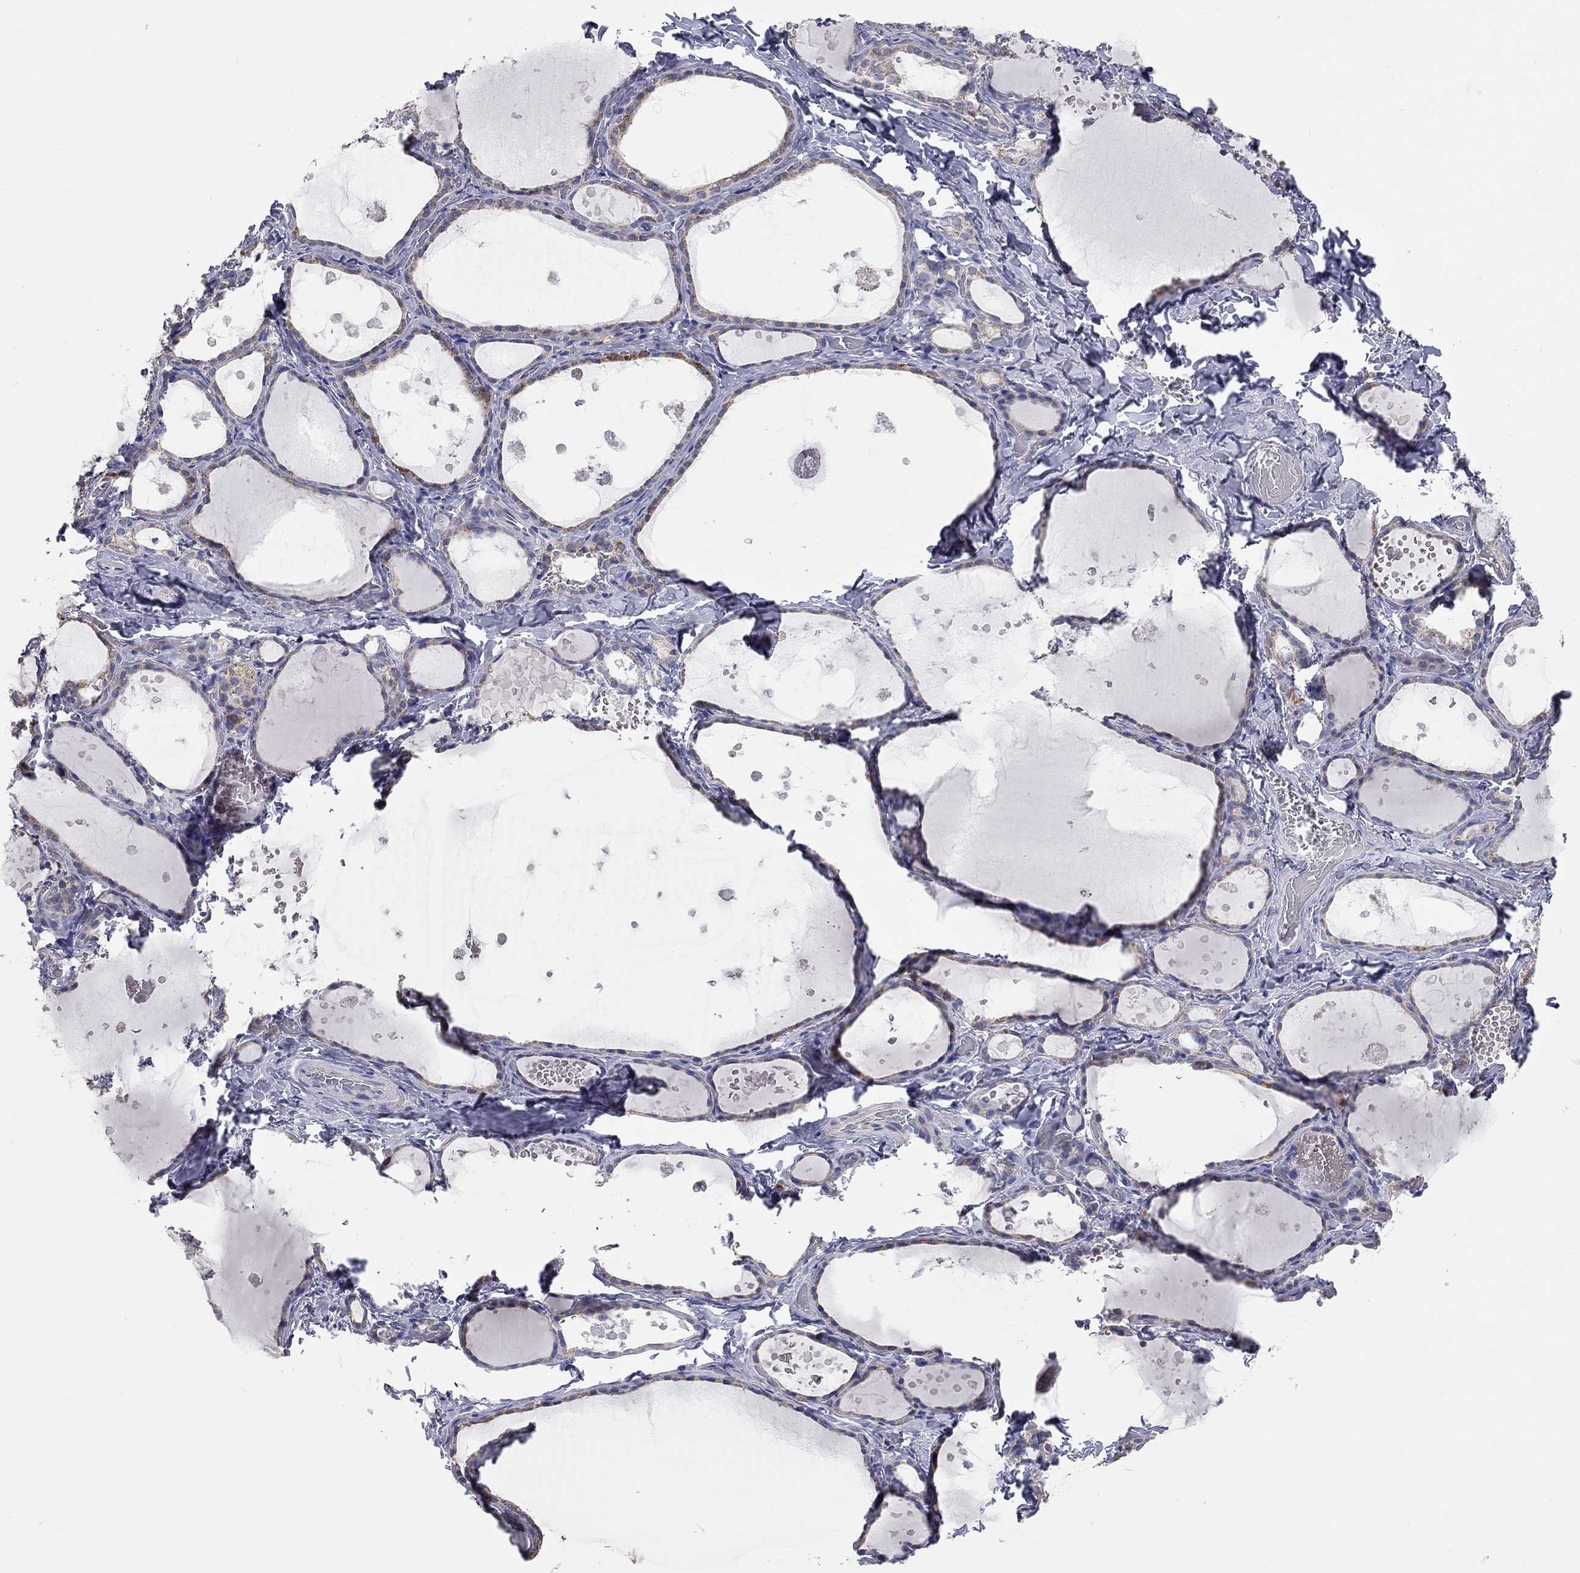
{"staining": {"intensity": "moderate", "quantity": "<25%", "location": "cytoplasmic/membranous"}, "tissue": "thyroid gland", "cell_type": "Glandular cells", "image_type": "normal", "snomed": [{"axis": "morphology", "description": "Normal tissue, NOS"}, {"axis": "topography", "description": "Thyroid gland"}], "caption": "Thyroid gland stained with DAB (3,3'-diaminobenzidine) immunohistochemistry exhibits low levels of moderate cytoplasmic/membranous expression in about <25% of glandular cells.", "gene": "CFAP161", "patient": {"sex": "female", "age": 56}}